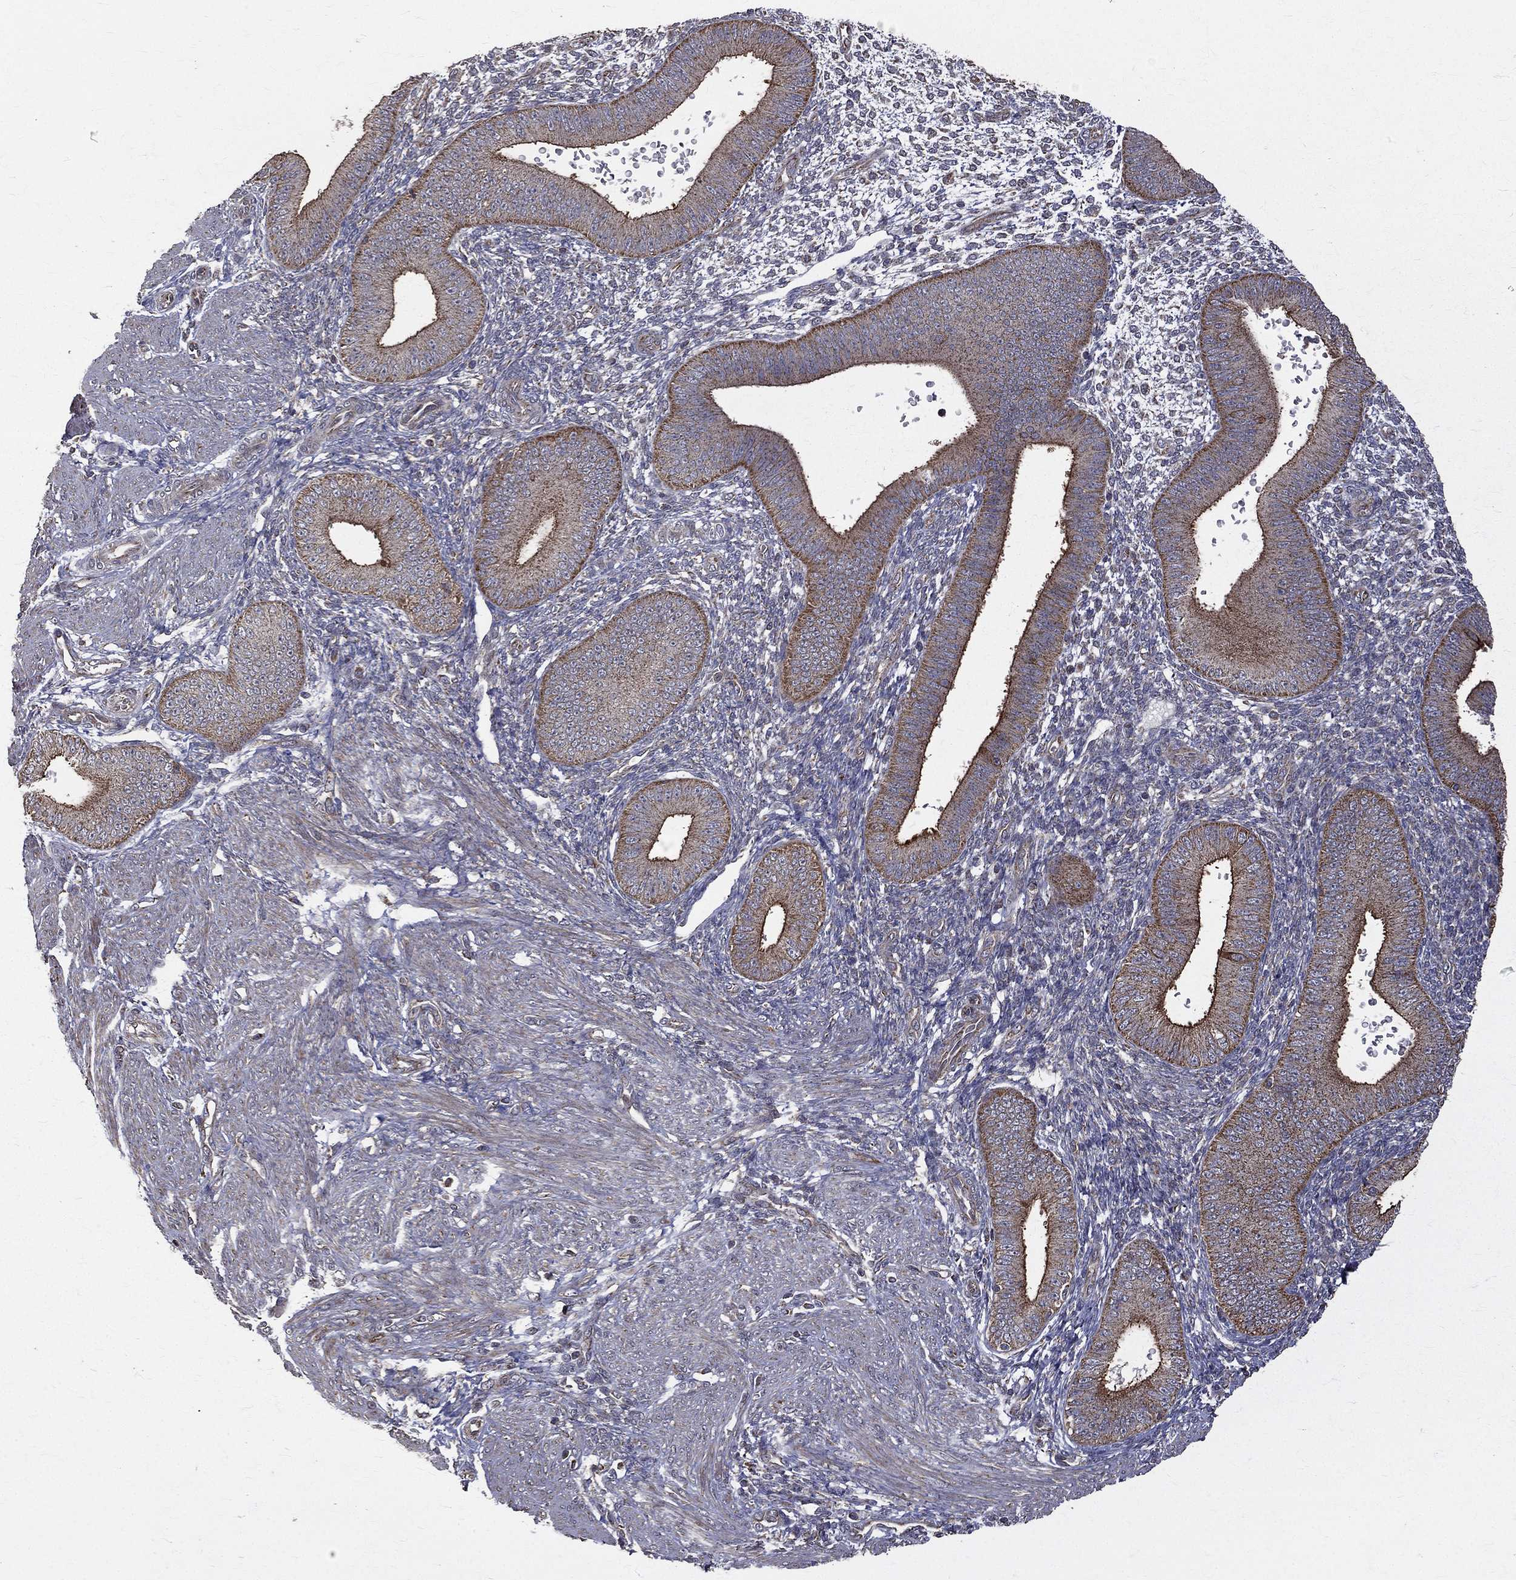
{"staining": {"intensity": "negative", "quantity": "none", "location": "none"}, "tissue": "endometrium", "cell_type": "Cells in endometrial stroma", "image_type": "normal", "snomed": [{"axis": "morphology", "description": "Normal tissue, NOS"}, {"axis": "topography", "description": "Endometrium"}], "caption": "Immunohistochemistry of normal endometrium reveals no expression in cells in endometrial stroma. (Immunohistochemistry (ihc), brightfield microscopy, high magnification).", "gene": "RPGR", "patient": {"sex": "female", "age": 39}}